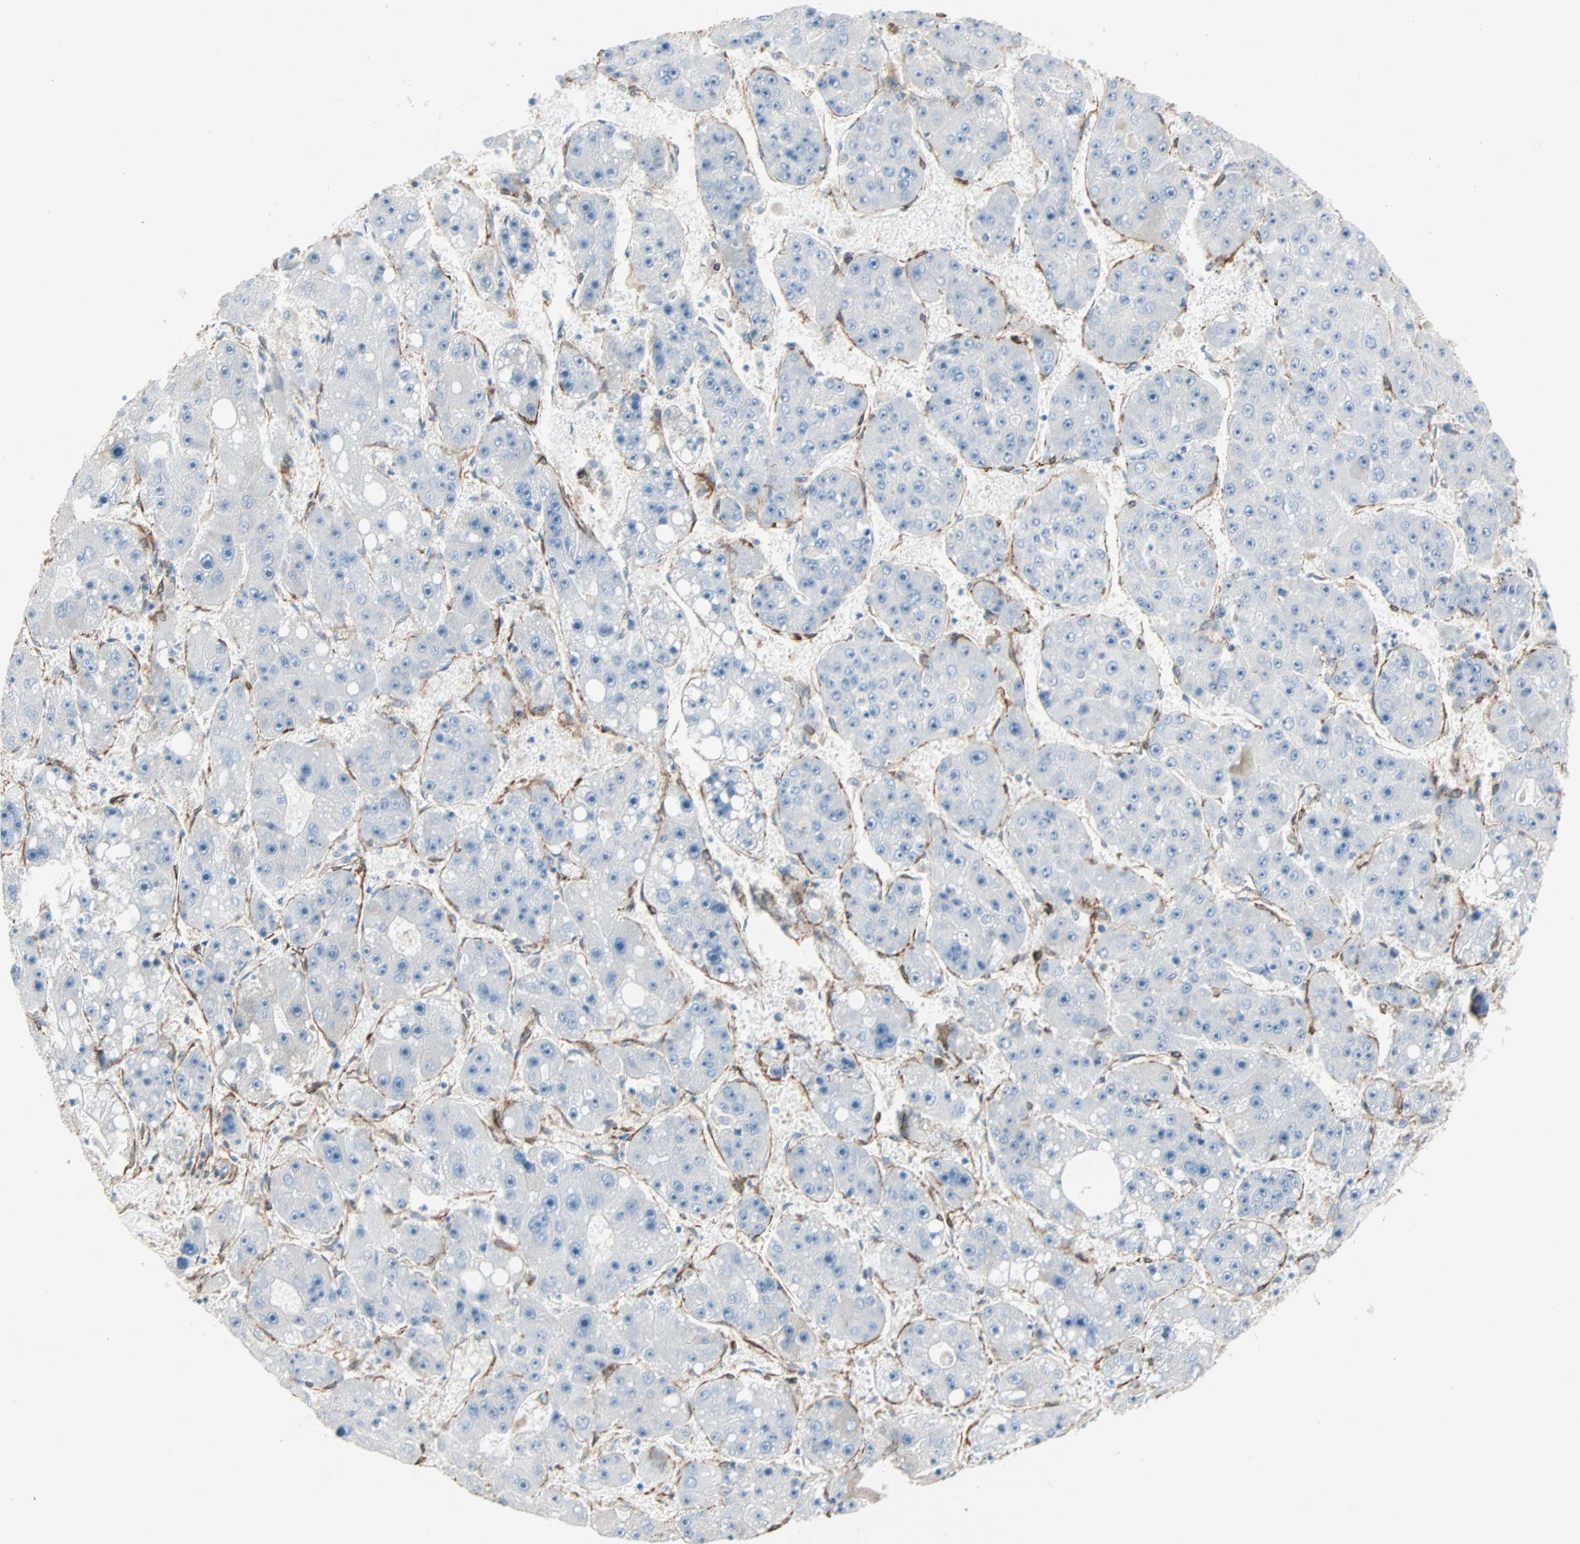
{"staining": {"intensity": "weak", "quantity": "<25%", "location": "cytoplasmic/membranous"}, "tissue": "liver cancer", "cell_type": "Tumor cells", "image_type": "cancer", "snomed": [{"axis": "morphology", "description": "Carcinoma, Hepatocellular, NOS"}, {"axis": "topography", "description": "Liver"}], "caption": "Immunohistochemistry histopathology image of liver cancer (hepatocellular carcinoma) stained for a protein (brown), which shows no positivity in tumor cells.", "gene": "EPB41L2", "patient": {"sex": "female", "age": 61}}